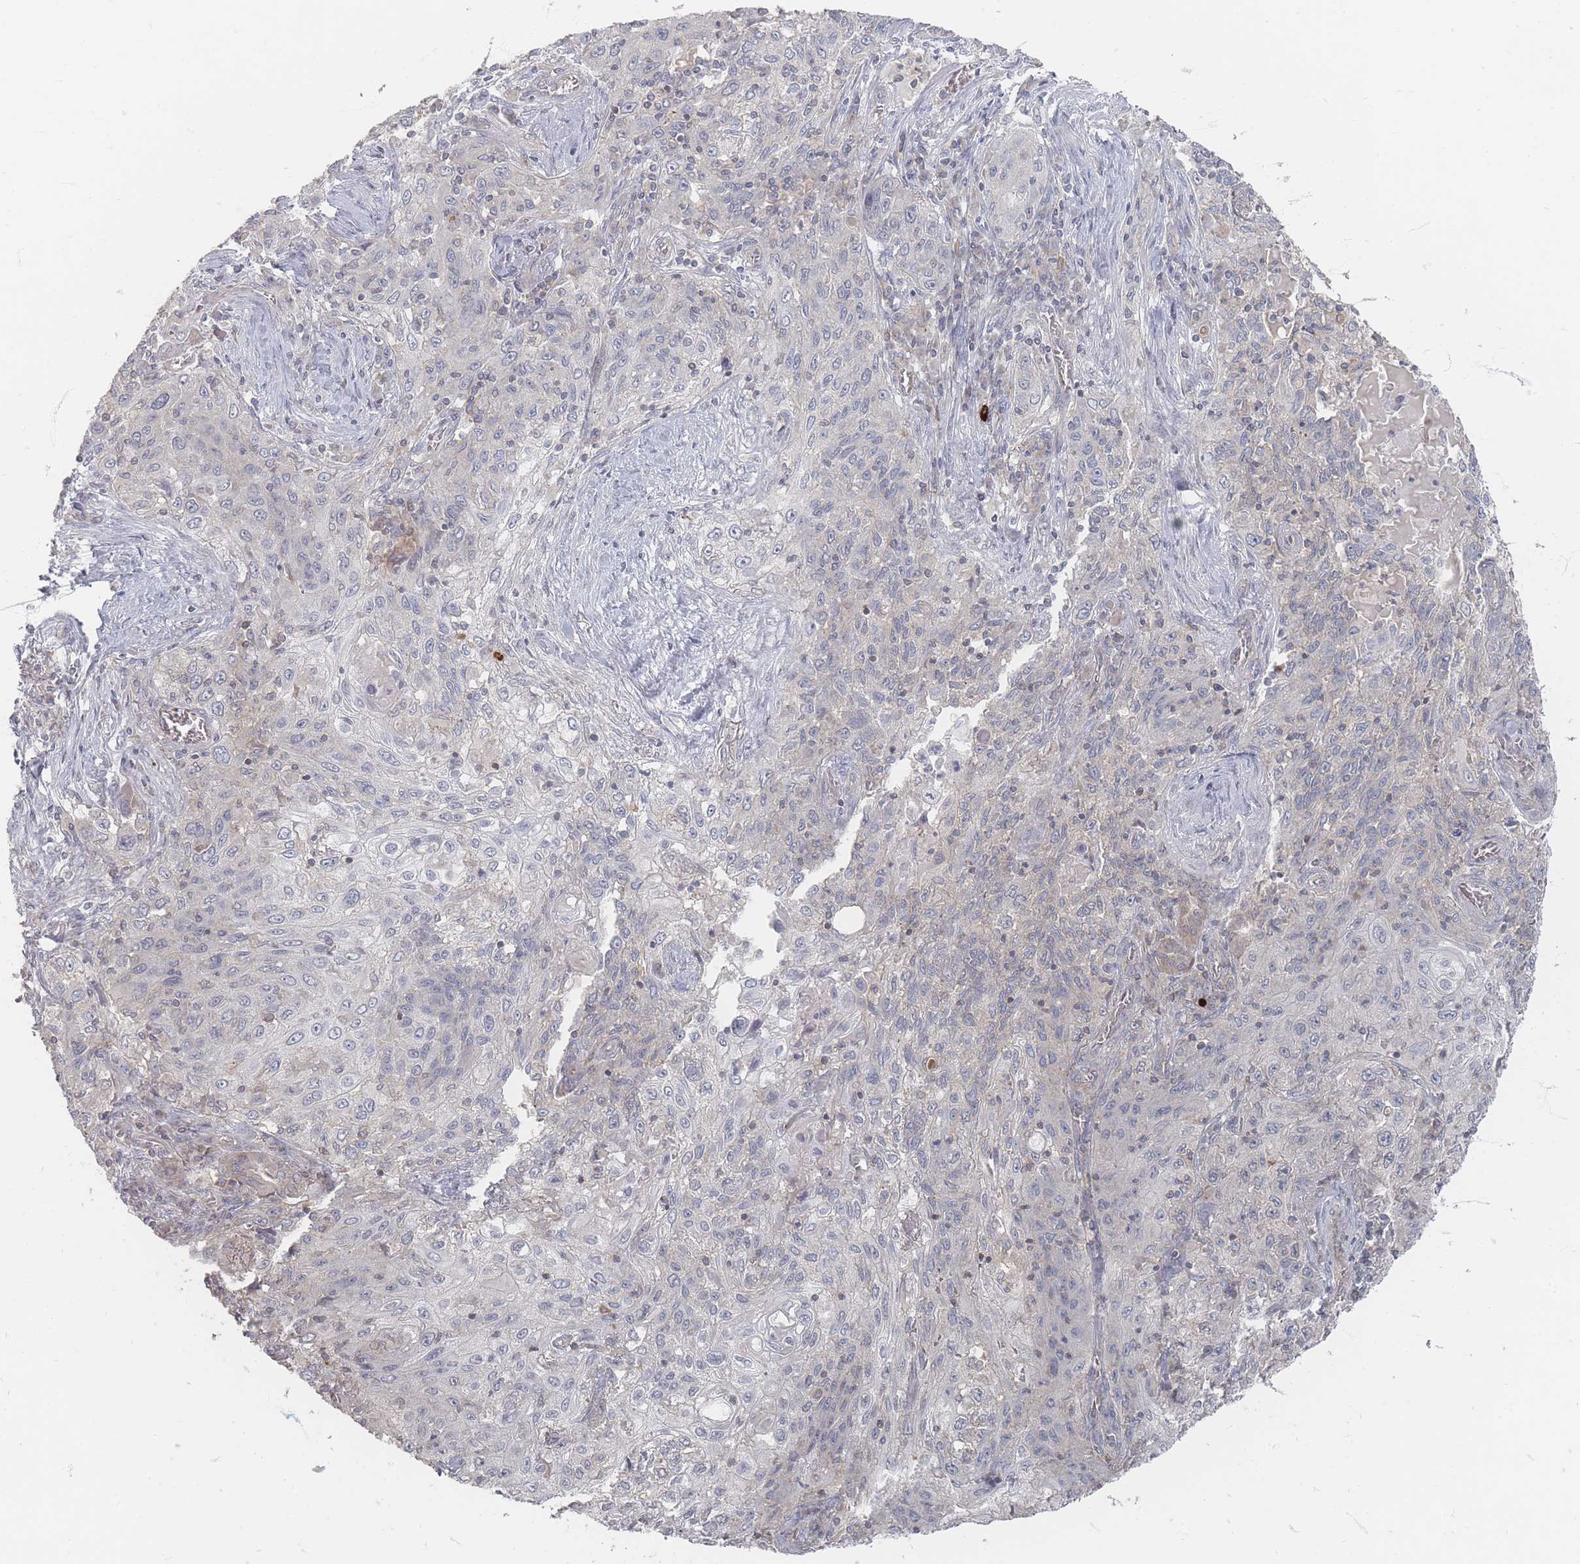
{"staining": {"intensity": "negative", "quantity": "none", "location": "none"}, "tissue": "lung cancer", "cell_type": "Tumor cells", "image_type": "cancer", "snomed": [{"axis": "morphology", "description": "Squamous cell carcinoma, NOS"}, {"axis": "topography", "description": "Lung"}], "caption": "The micrograph exhibits no staining of tumor cells in squamous cell carcinoma (lung).", "gene": "GLE1", "patient": {"sex": "female", "age": 69}}